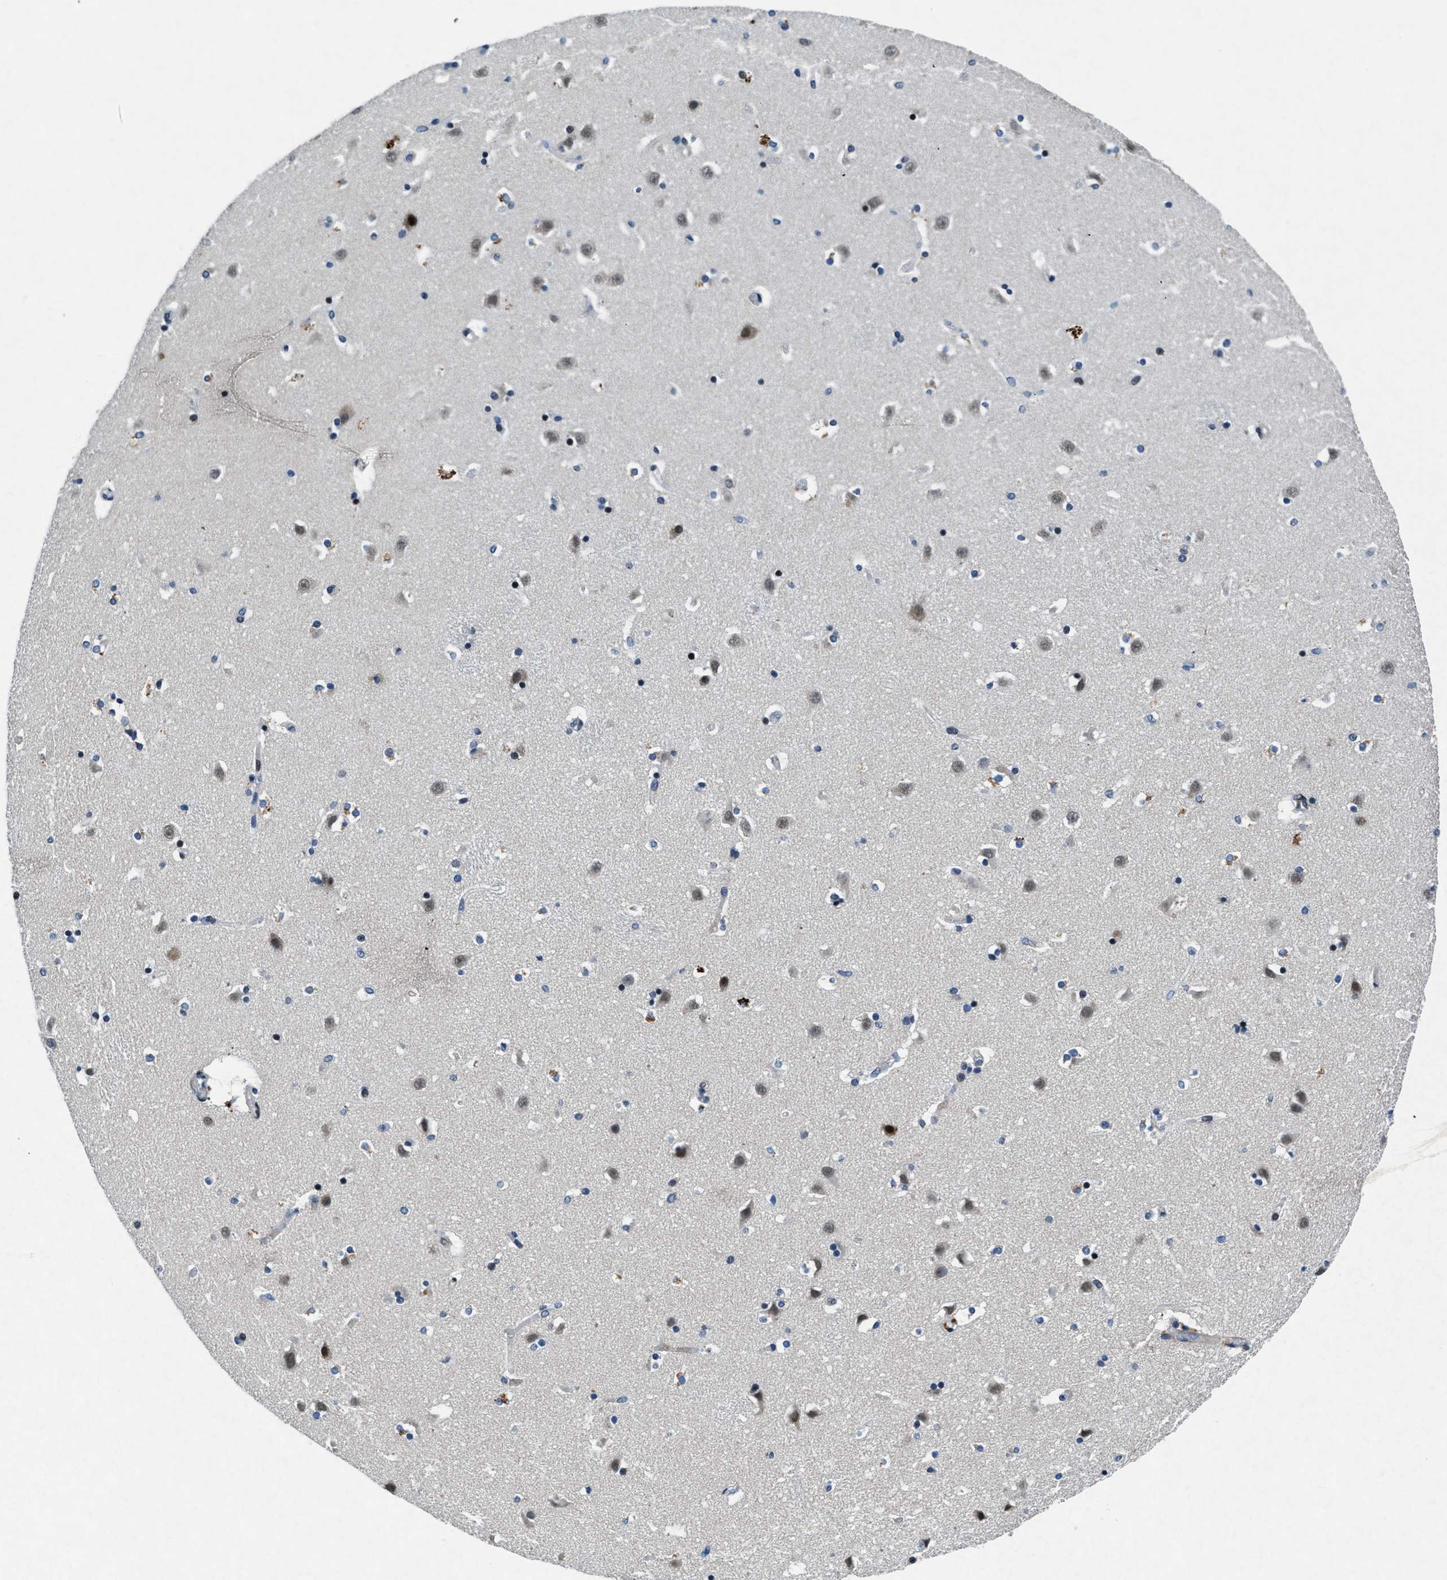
{"staining": {"intensity": "moderate", "quantity": "<25%", "location": "cytoplasmic/membranous"}, "tissue": "caudate", "cell_type": "Glial cells", "image_type": "normal", "snomed": [{"axis": "morphology", "description": "Normal tissue, NOS"}, {"axis": "topography", "description": "Lateral ventricle wall"}], "caption": "Protein analysis of benign caudate displays moderate cytoplasmic/membranous staining in approximately <25% of glial cells. (DAB (3,3'-diaminobenzidine) = brown stain, brightfield microscopy at high magnification).", "gene": "PHLDA1", "patient": {"sex": "male", "age": 45}}